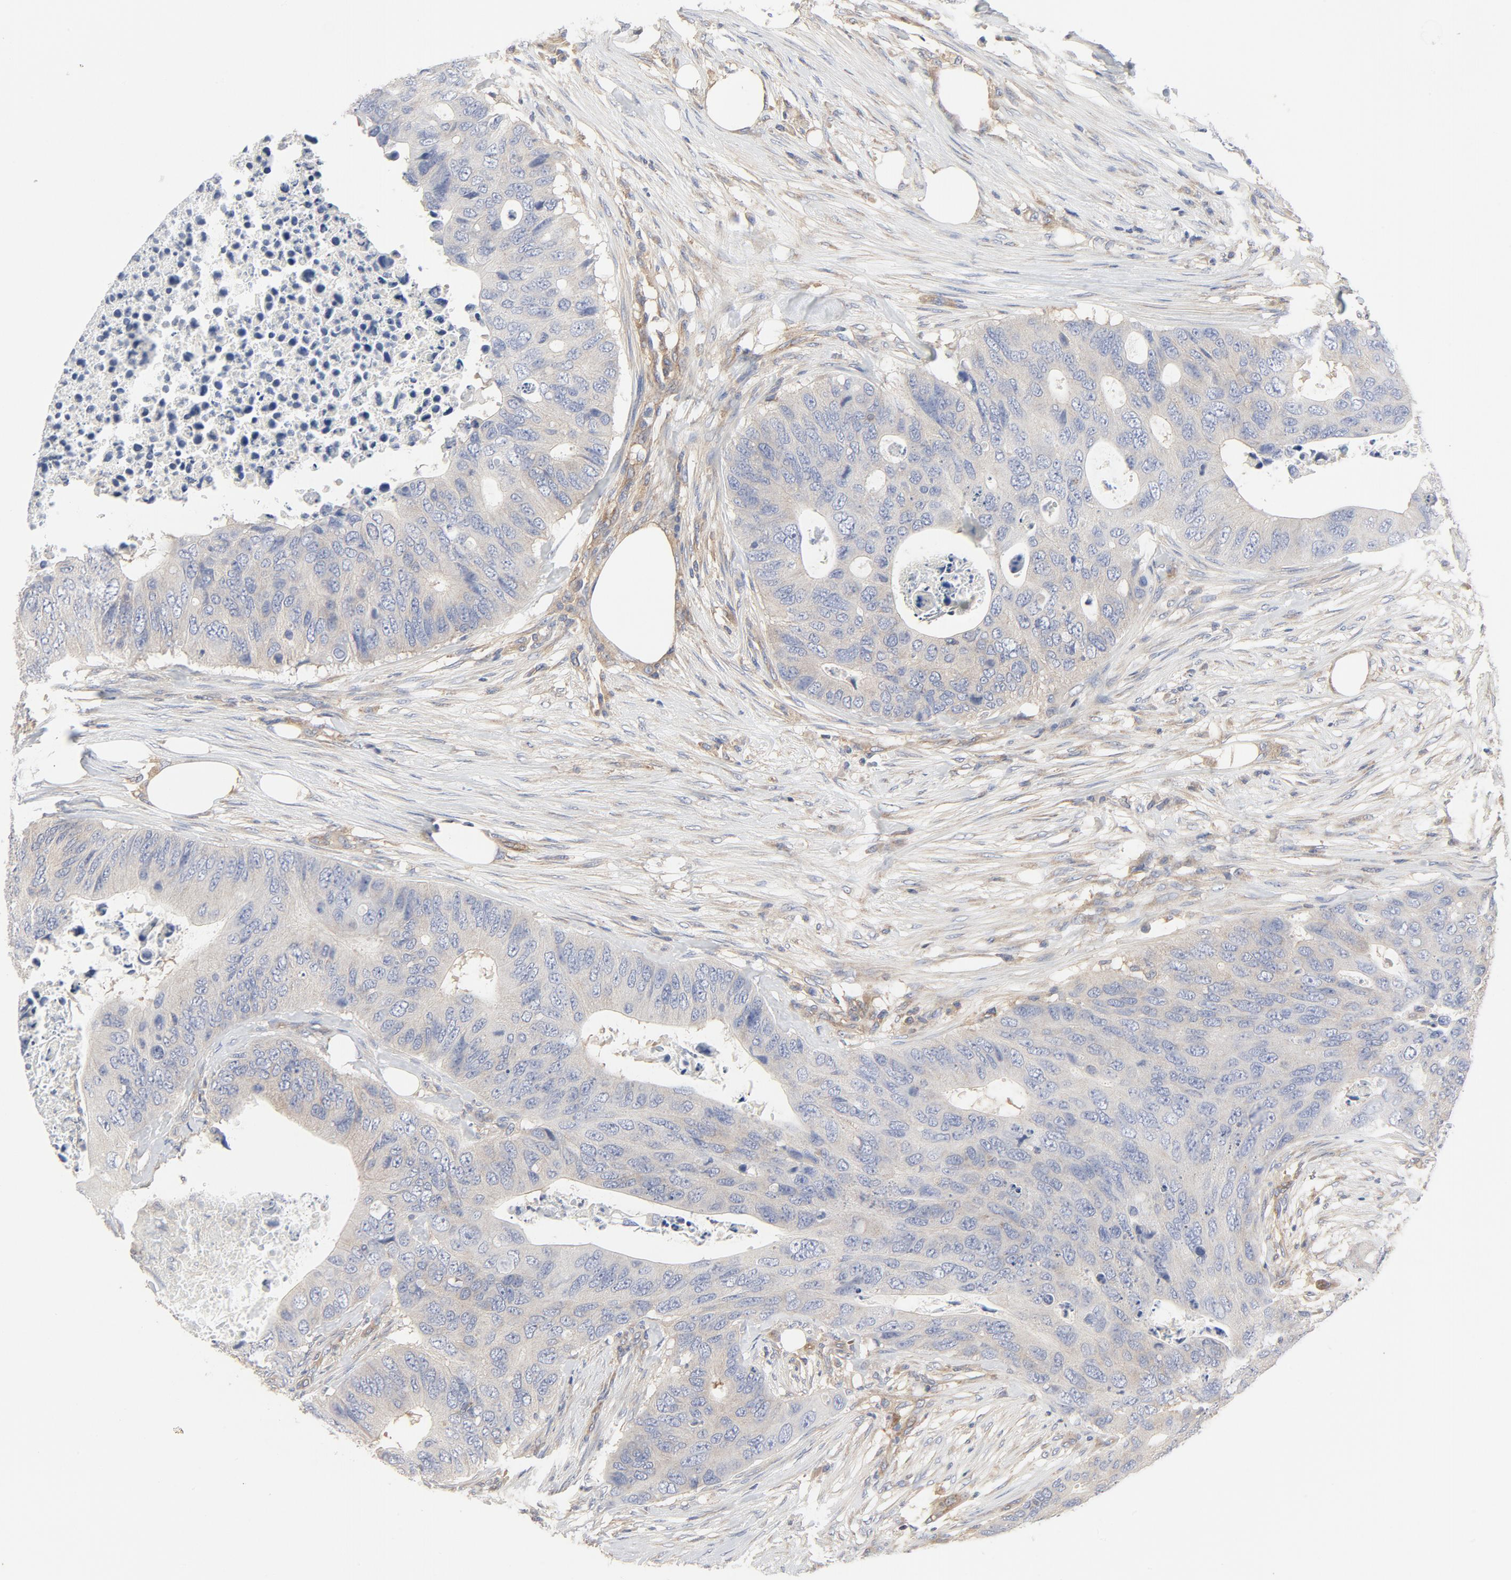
{"staining": {"intensity": "negative", "quantity": "none", "location": "none"}, "tissue": "colorectal cancer", "cell_type": "Tumor cells", "image_type": "cancer", "snomed": [{"axis": "morphology", "description": "Adenocarcinoma, NOS"}, {"axis": "topography", "description": "Colon"}], "caption": "There is no significant staining in tumor cells of colorectal adenocarcinoma.", "gene": "RABEP1", "patient": {"sex": "male", "age": 71}}